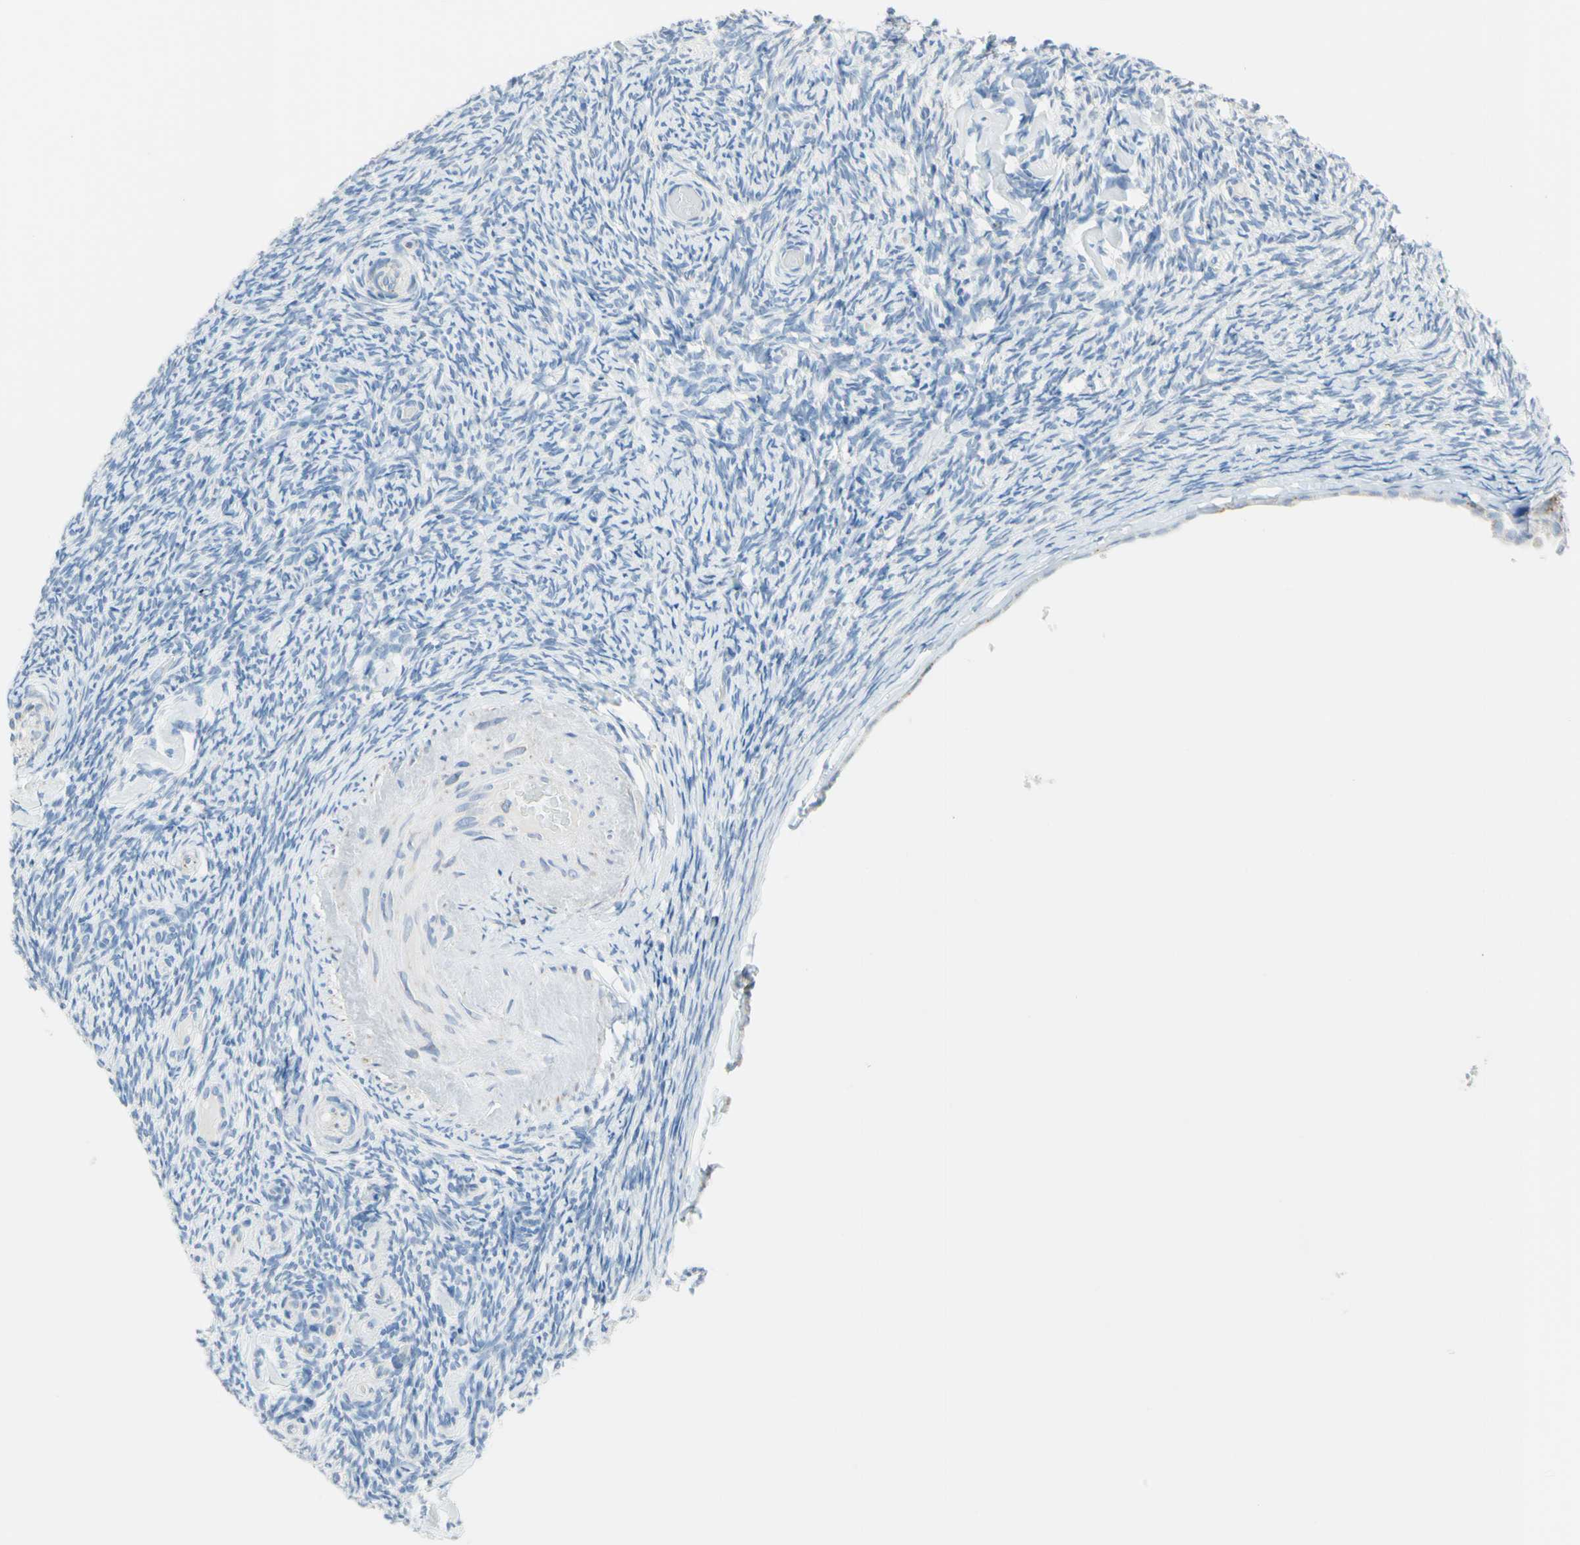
{"staining": {"intensity": "negative", "quantity": "none", "location": "none"}, "tissue": "ovary", "cell_type": "Follicle cells", "image_type": "normal", "snomed": [{"axis": "morphology", "description": "Normal tissue, NOS"}, {"axis": "topography", "description": "Ovary"}], "caption": "This is an immunohistochemistry (IHC) photomicrograph of normal human ovary. There is no expression in follicle cells.", "gene": "CYSLTR1", "patient": {"sex": "female", "age": 60}}